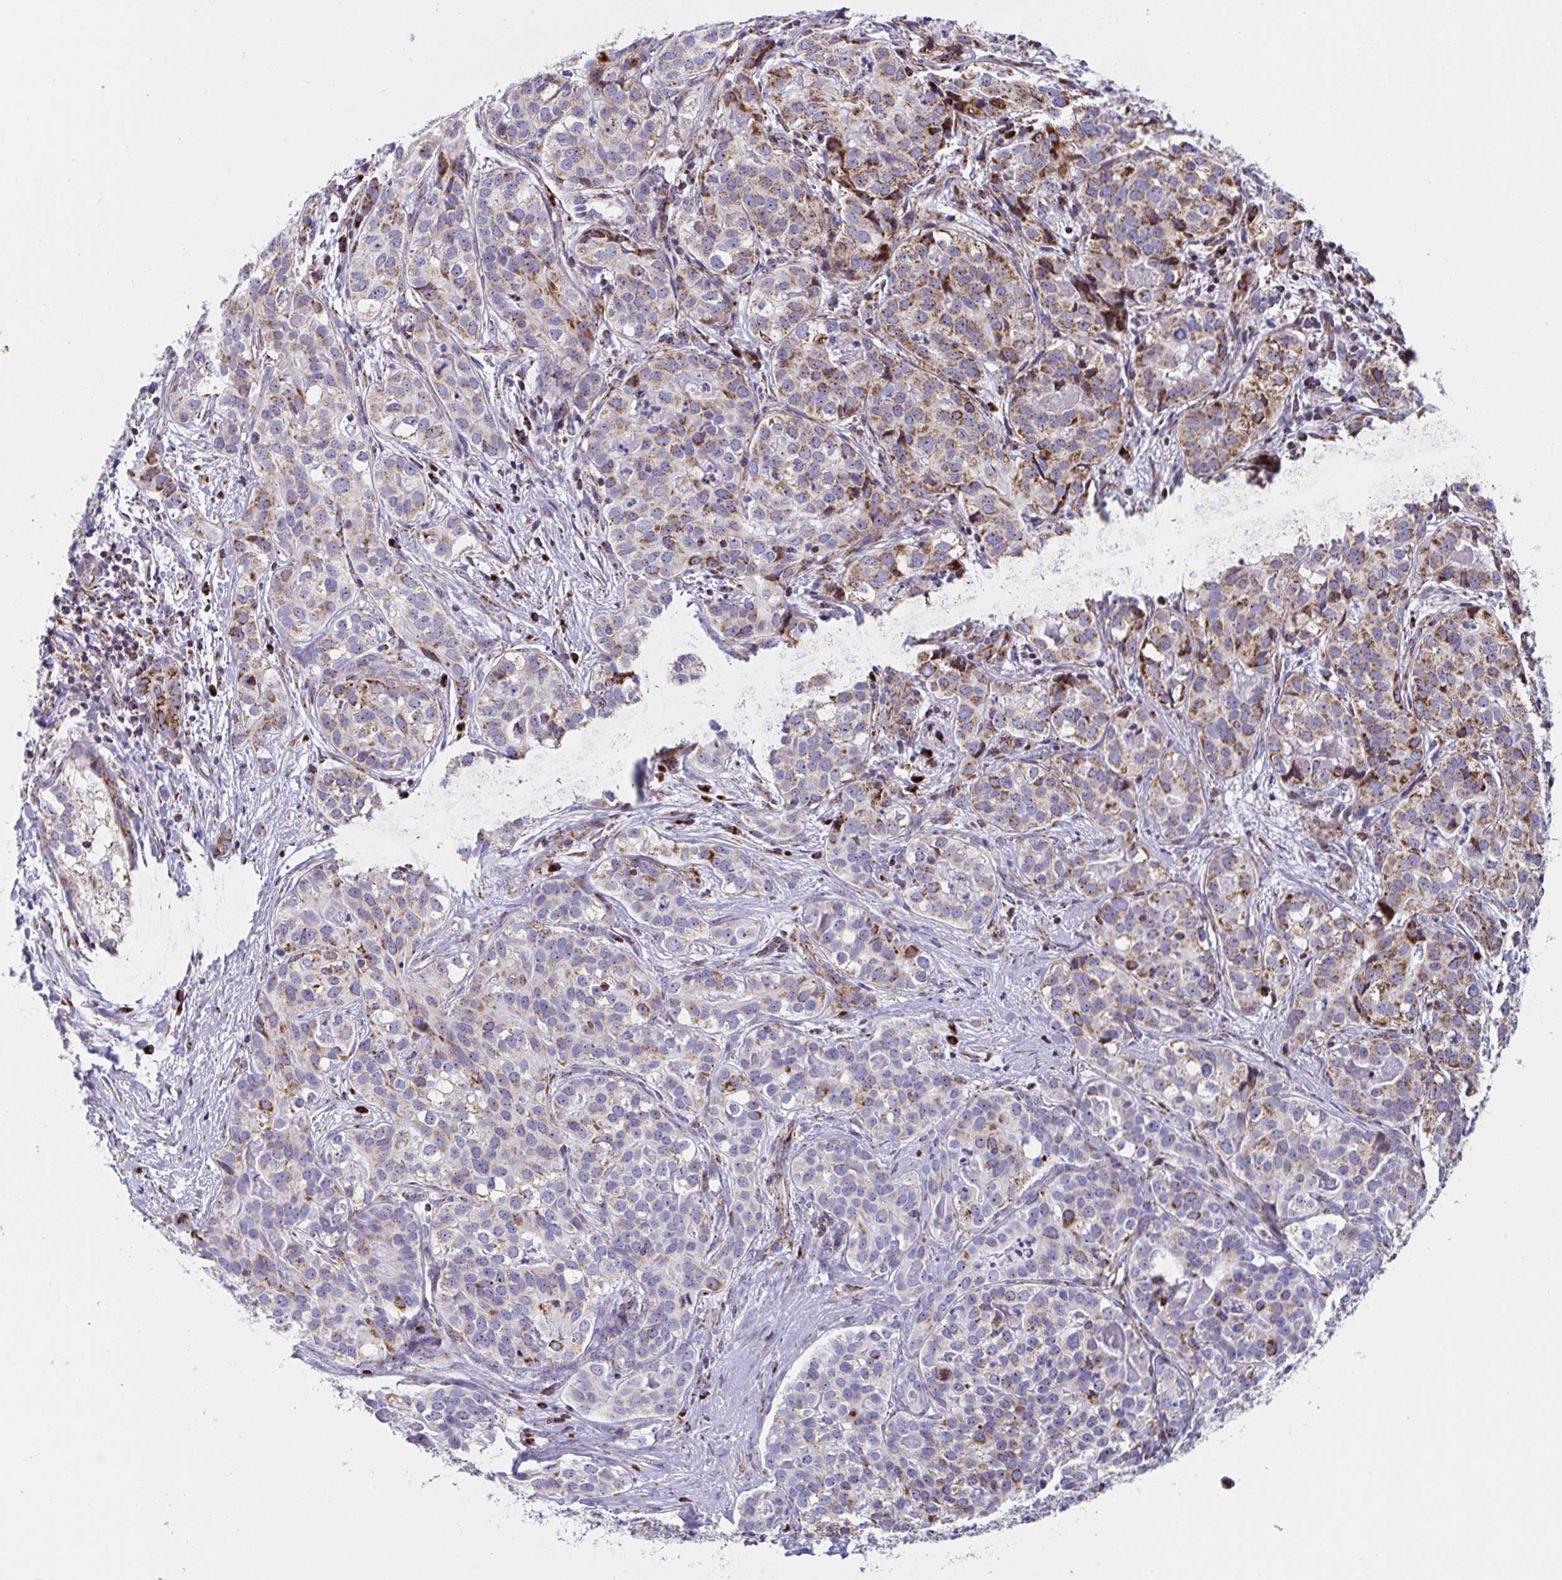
{"staining": {"intensity": "moderate", "quantity": "25%-75%", "location": "cytoplasmic/membranous"}, "tissue": "liver cancer", "cell_type": "Tumor cells", "image_type": "cancer", "snomed": [{"axis": "morphology", "description": "Cholangiocarcinoma"}, {"axis": "topography", "description": "Liver"}], "caption": "Immunohistochemical staining of human liver cancer shows medium levels of moderate cytoplasmic/membranous protein staining in approximately 25%-75% of tumor cells.", "gene": "ATP5MJ", "patient": {"sex": "male", "age": 56}}